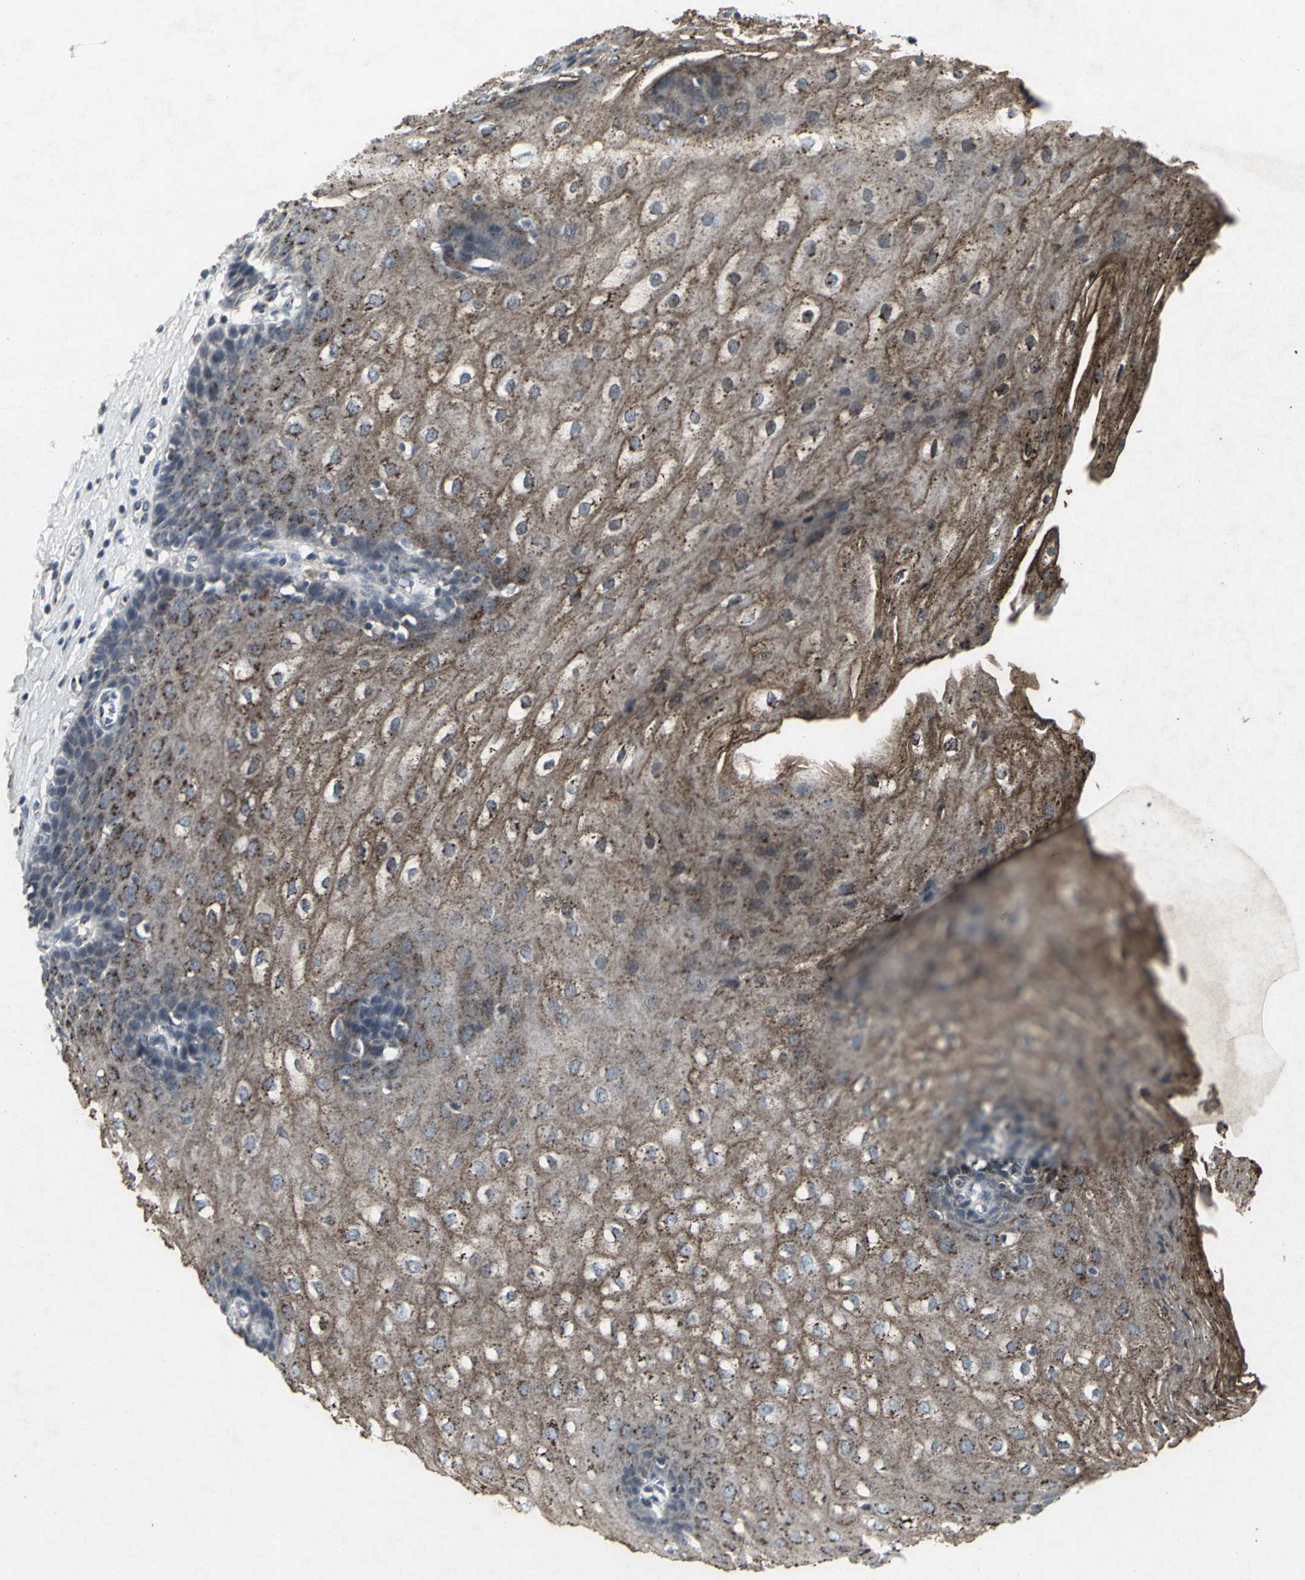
{"staining": {"intensity": "moderate", "quantity": ">75%", "location": "cytoplasmic/membranous"}, "tissue": "esophagus", "cell_type": "Squamous epithelial cells", "image_type": "normal", "snomed": [{"axis": "morphology", "description": "Normal tissue, NOS"}, {"axis": "topography", "description": "Esophagus"}], "caption": "This photomicrograph shows immunohistochemistry (IHC) staining of benign human esophagus, with medium moderate cytoplasmic/membranous staining in approximately >75% of squamous epithelial cells.", "gene": "BMP4", "patient": {"sex": "male", "age": 48}}